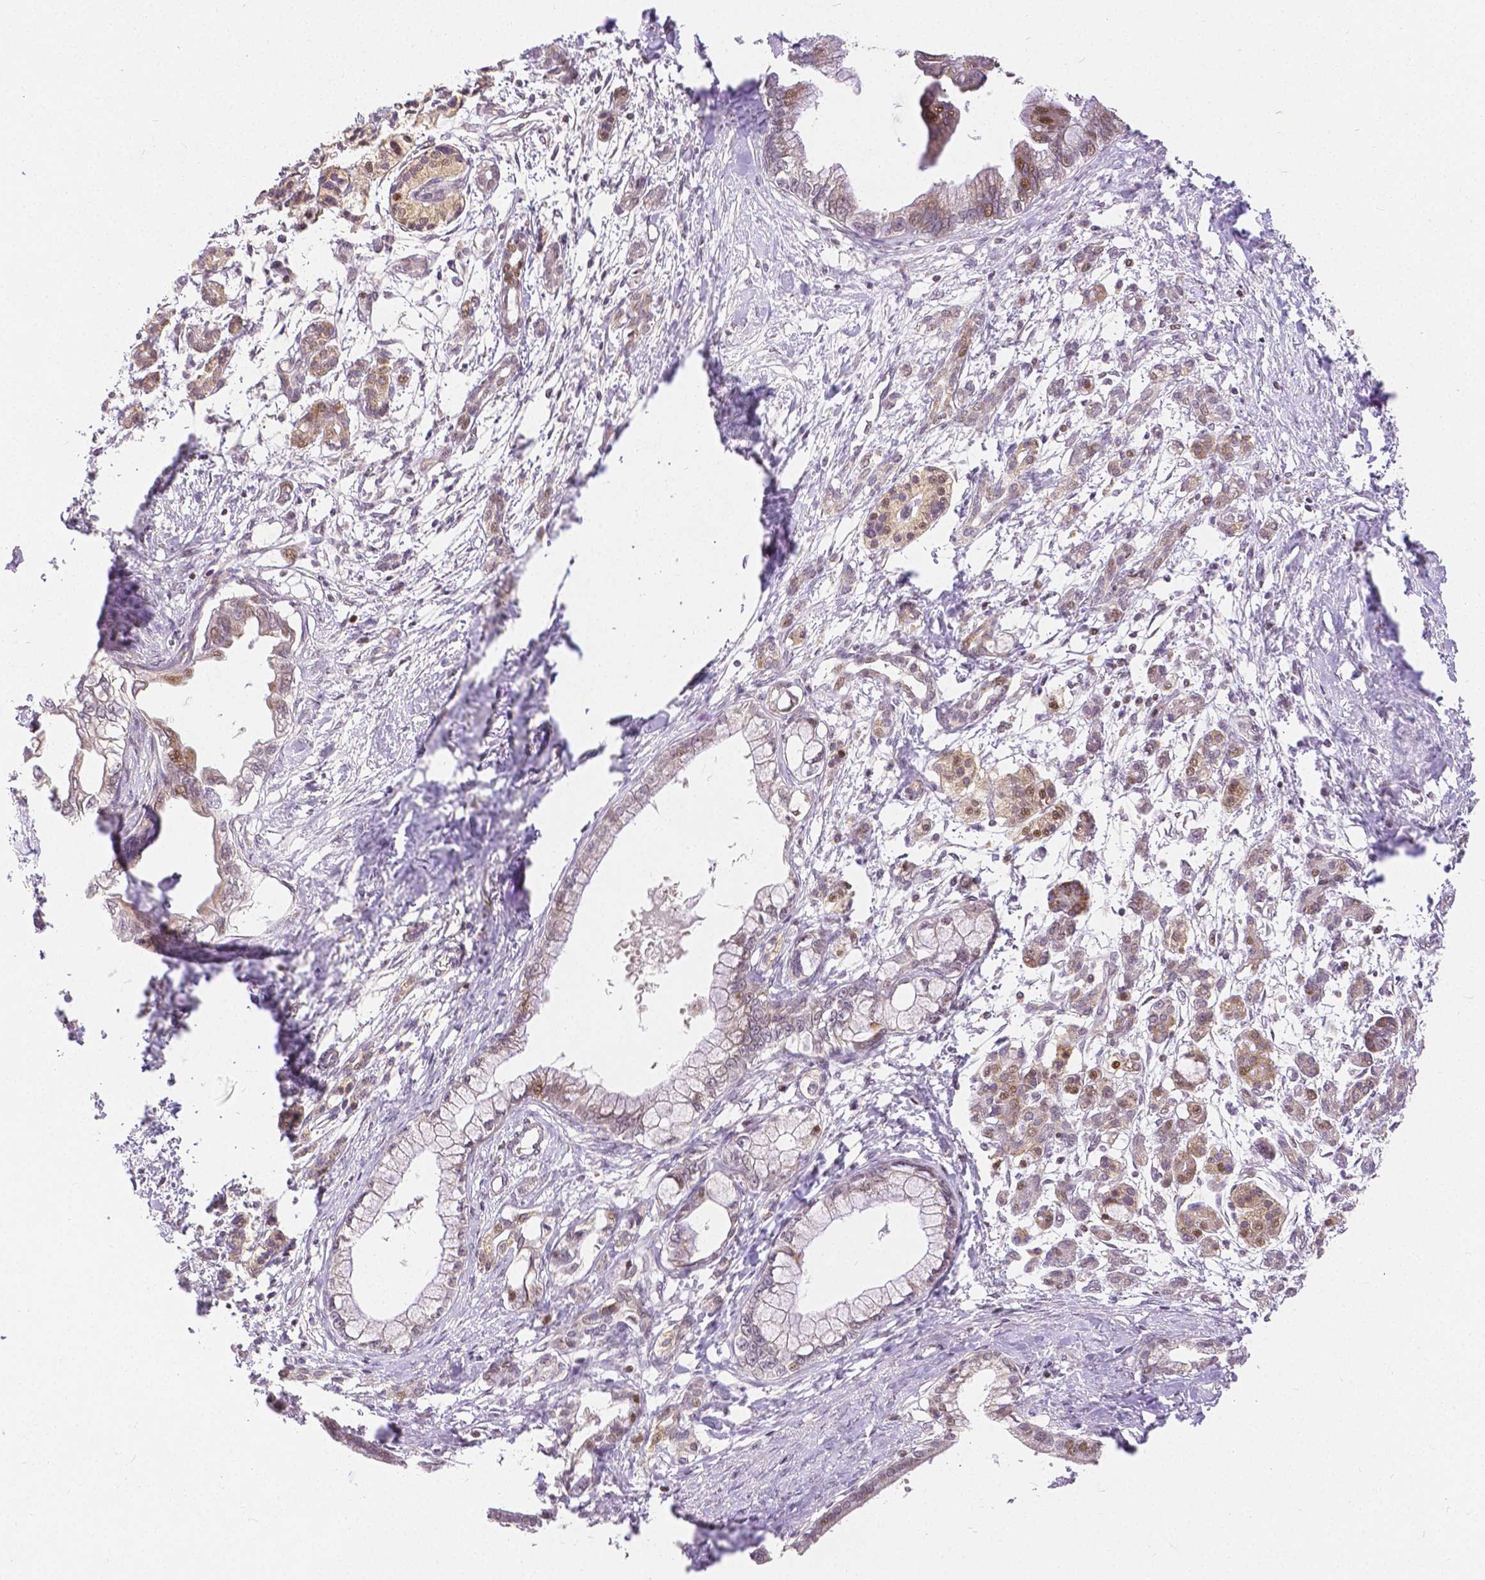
{"staining": {"intensity": "moderate", "quantity": "25%-75%", "location": "nuclear"}, "tissue": "pancreatic cancer", "cell_type": "Tumor cells", "image_type": "cancer", "snomed": [{"axis": "morphology", "description": "Adenocarcinoma, NOS"}, {"axis": "topography", "description": "Pancreas"}], "caption": "Protein staining of pancreatic cancer tissue shows moderate nuclear expression in about 25%-75% of tumor cells.", "gene": "RHOT1", "patient": {"sex": "male", "age": 61}}